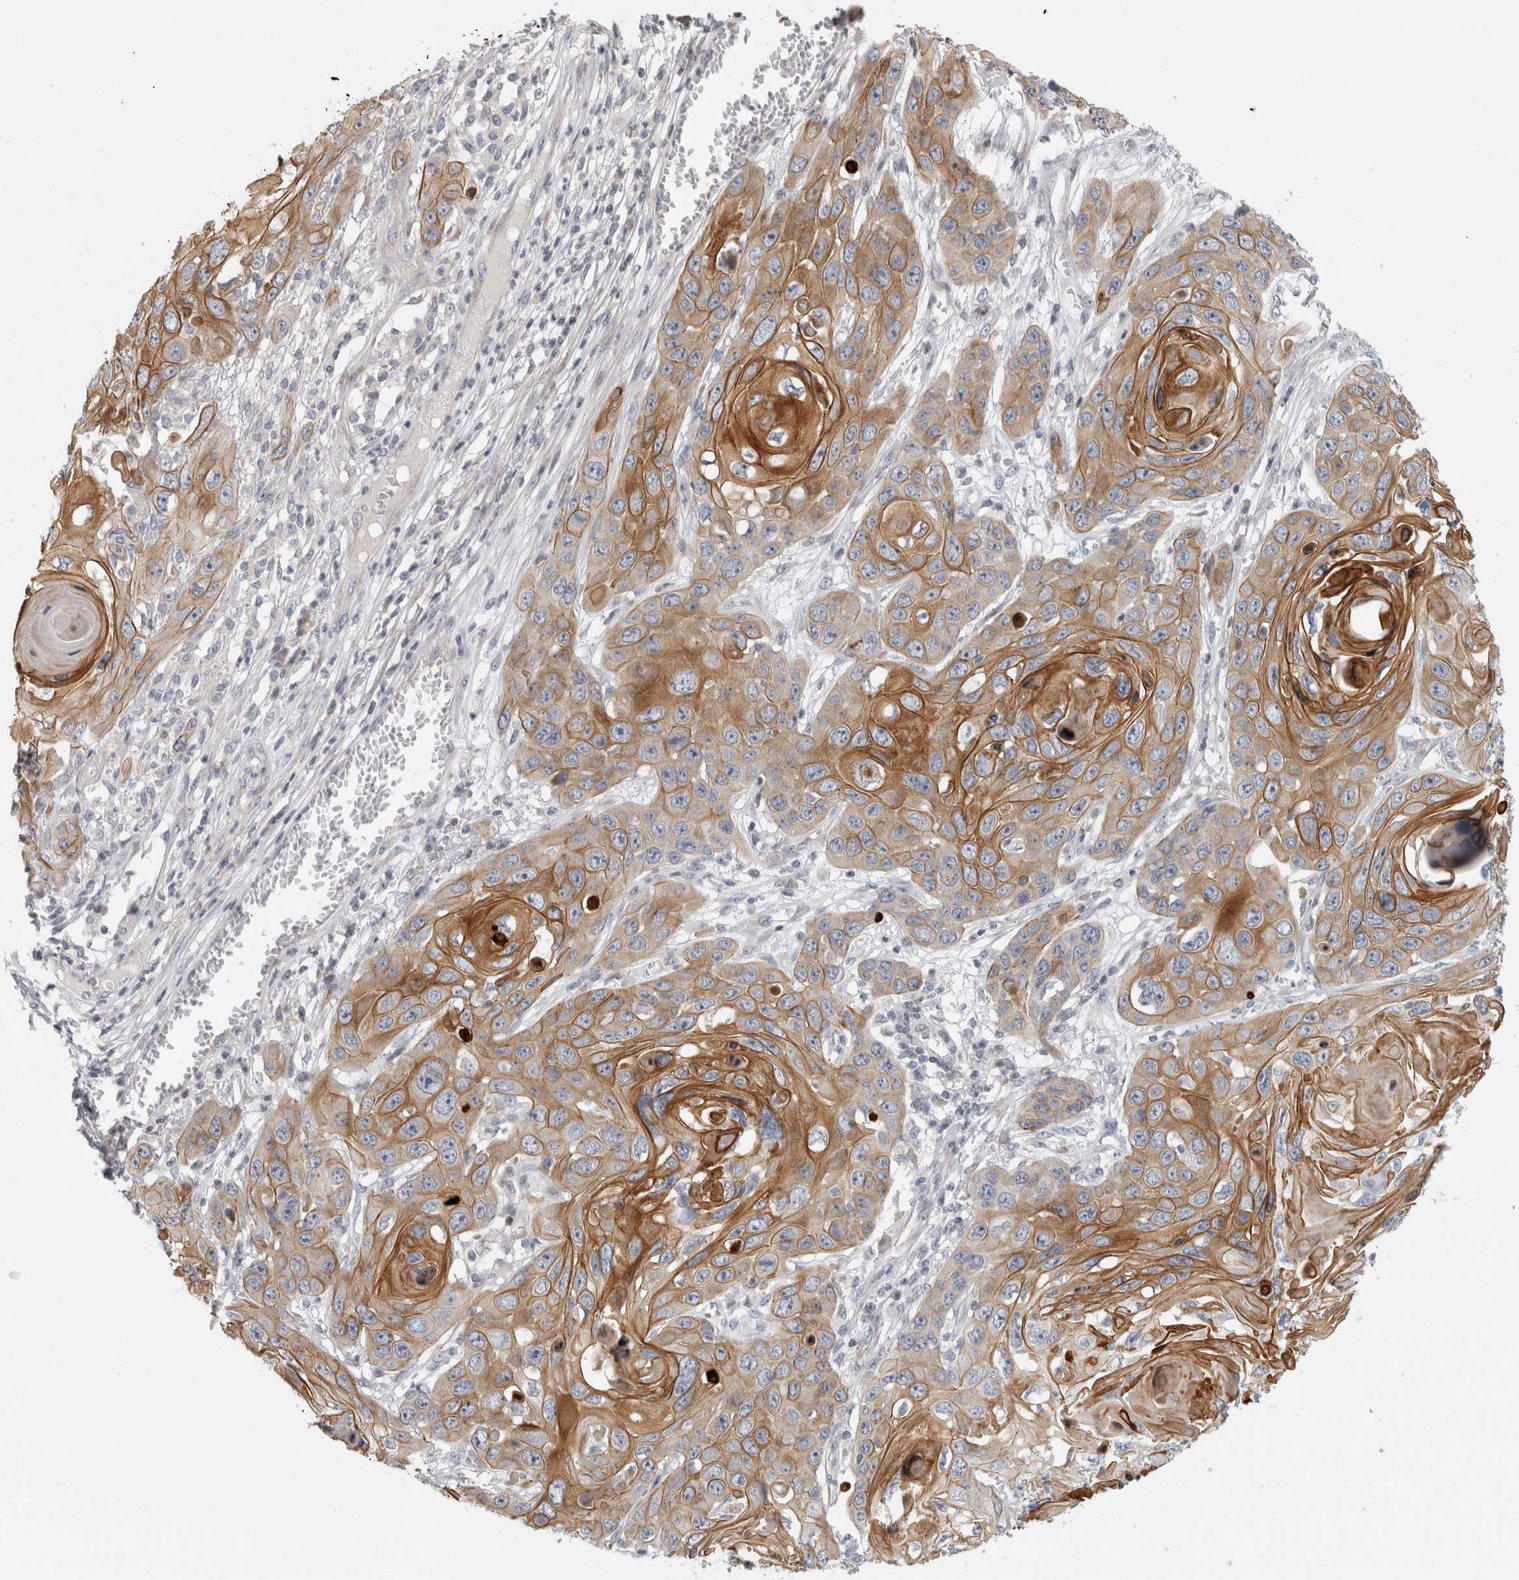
{"staining": {"intensity": "moderate", "quantity": ">75%", "location": "cytoplasmic/membranous"}, "tissue": "skin cancer", "cell_type": "Tumor cells", "image_type": "cancer", "snomed": [{"axis": "morphology", "description": "Squamous cell carcinoma, NOS"}, {"axis": "topography", "description": "Skin"}], "caption": "Protein expression analysis of skin cancer (squamous cell carcinoma) demonstrates moderate cytoplasmic/membranous positivity in approximately >75% of tumor cells.", "gene": "UTP25", "patient": {"sex": "male", "age": 55}}